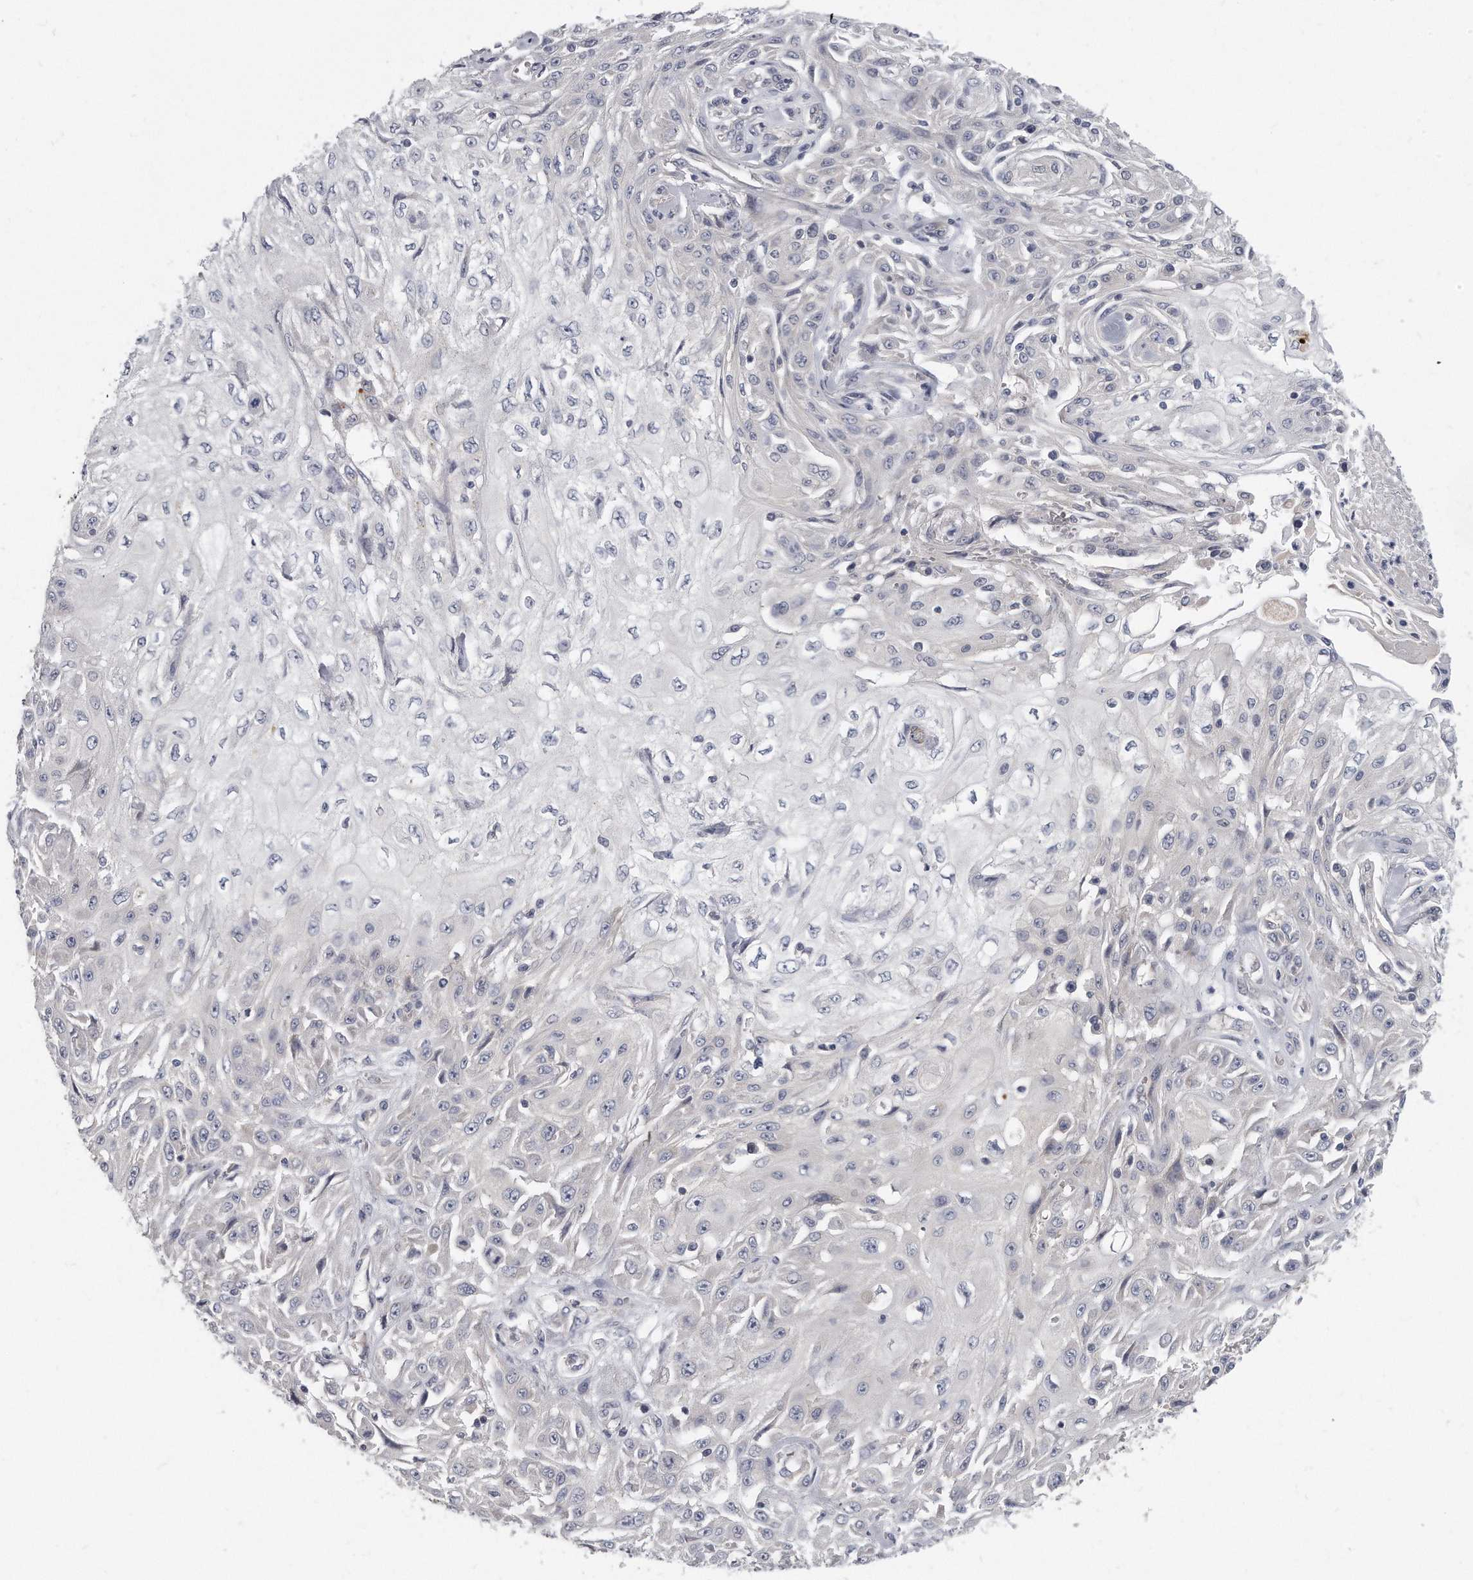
{"staining": {"intensity": "negative", "quantity": "none", "location": "none"}, "tissue": "skin cancer", "cell_type": "Tumor cells", "image_type": "cancer", "snomed": [{"axis": "morphology", "description": "Squamous cell carcinoma, NOS"}, {"axis": "morphology", "description": "Squamous cell carcinoma, metastatic, NOS"}, {"axis": "topography", "description": "Skin"}, {"axis": "topography", "description": "Lymph node"}], "caption": "Tumor cells are negative for brown protein staining in skin cancer (squamous cell carcinoma). (Stains: DAB IHC with hematoxylin counter stain, Microscopy: brightfield microscopy at high magnification).", "gene": "PLEKHA6", "patient": {"sex": "male", "age": 75}}